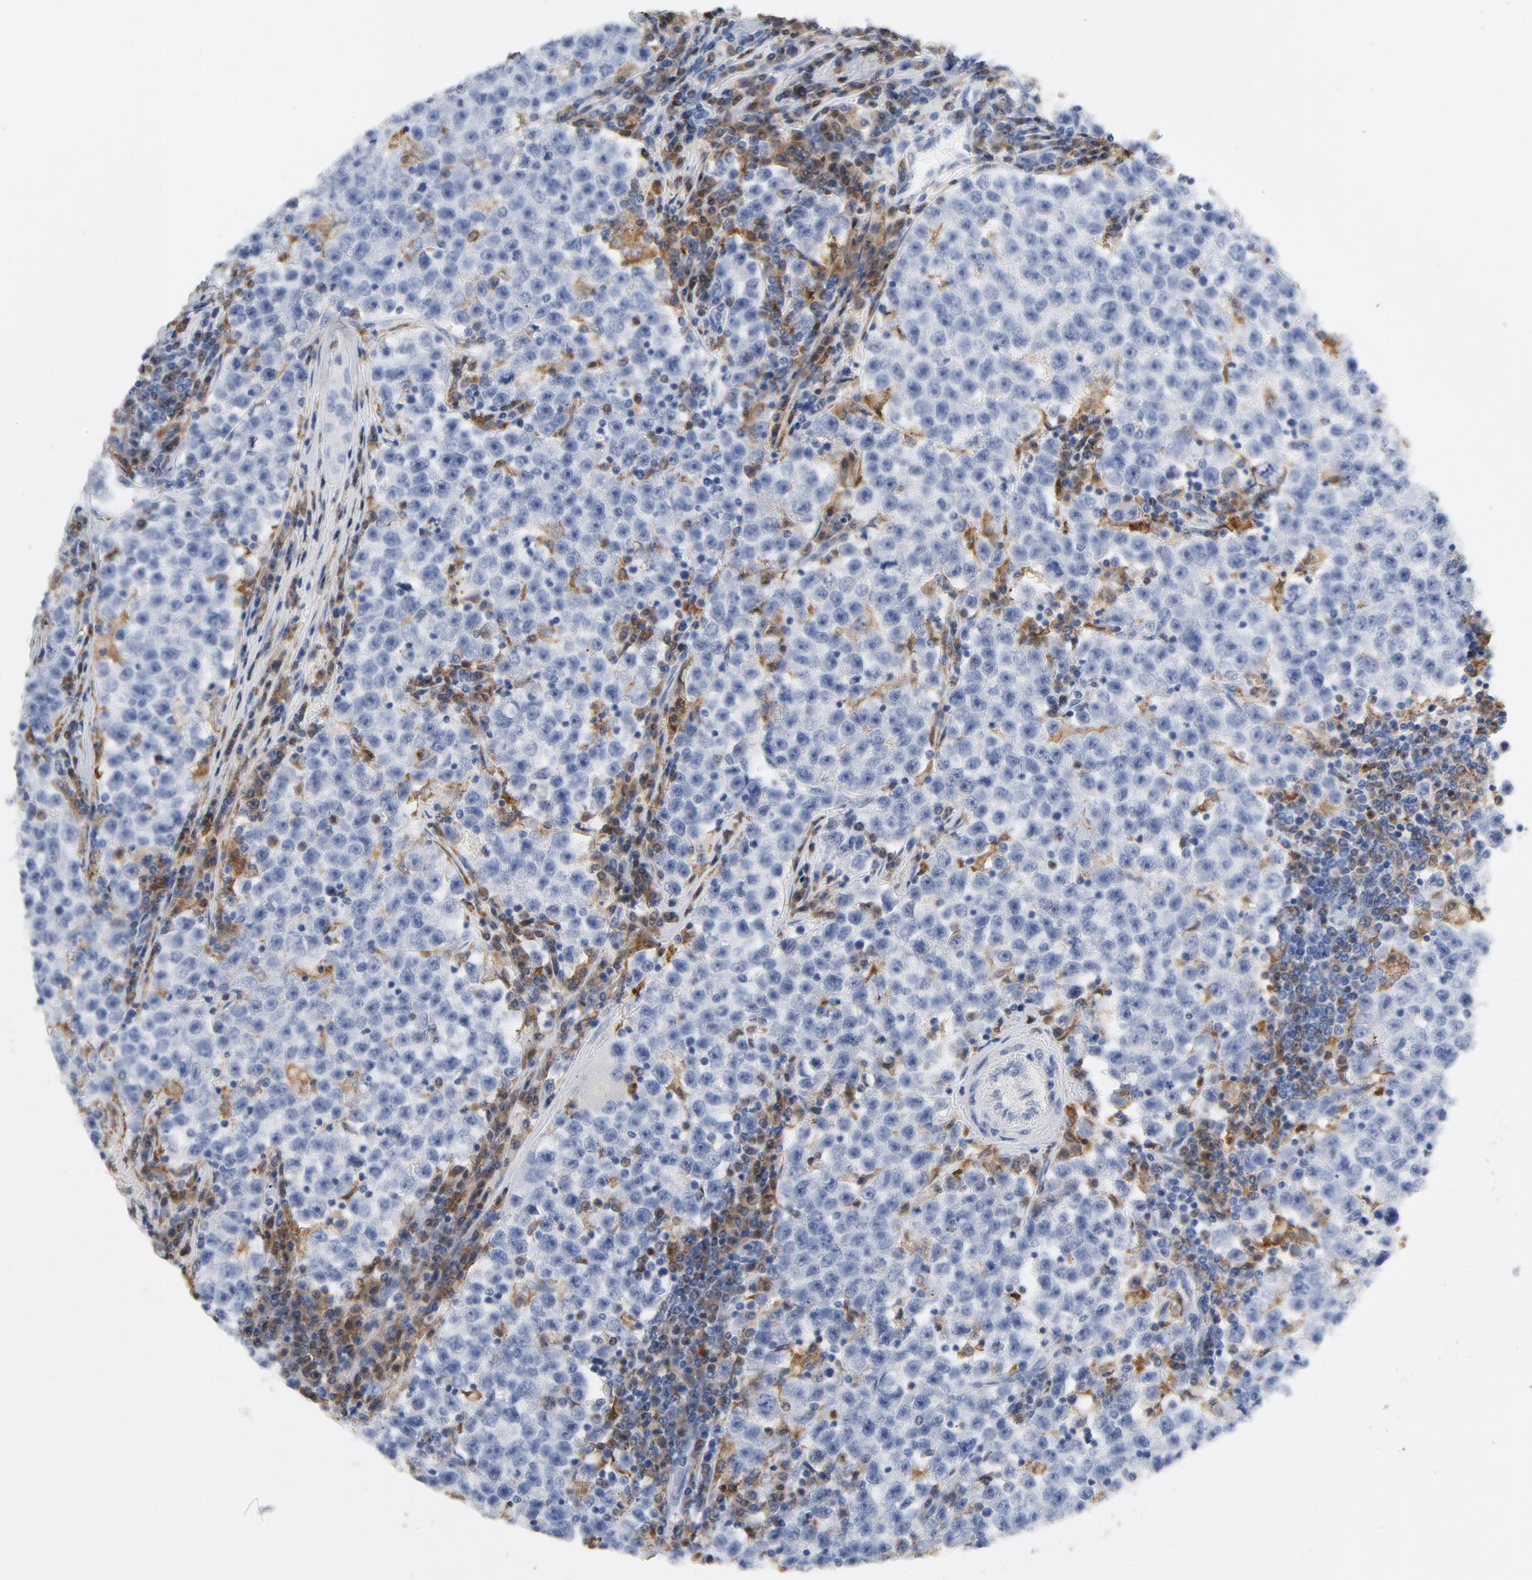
{"staining": {"intensity": "negative", "quantity": "none", "location": "none"}, "tissue": "testis cancer", "cell_type": "Tumor cells", "image_type": "cancer", "snomed": [{"axis": "morphology", "description": "Seminoma, NOS"}, {"axis": "topography", "description": "Testis"}], "caption": "This is a image of immunohistochemistry staining of testis seminoma, which shows no expression in tumor cells.", "gene": "NCF1", "patient": {"sex": "male", "age": 22}}